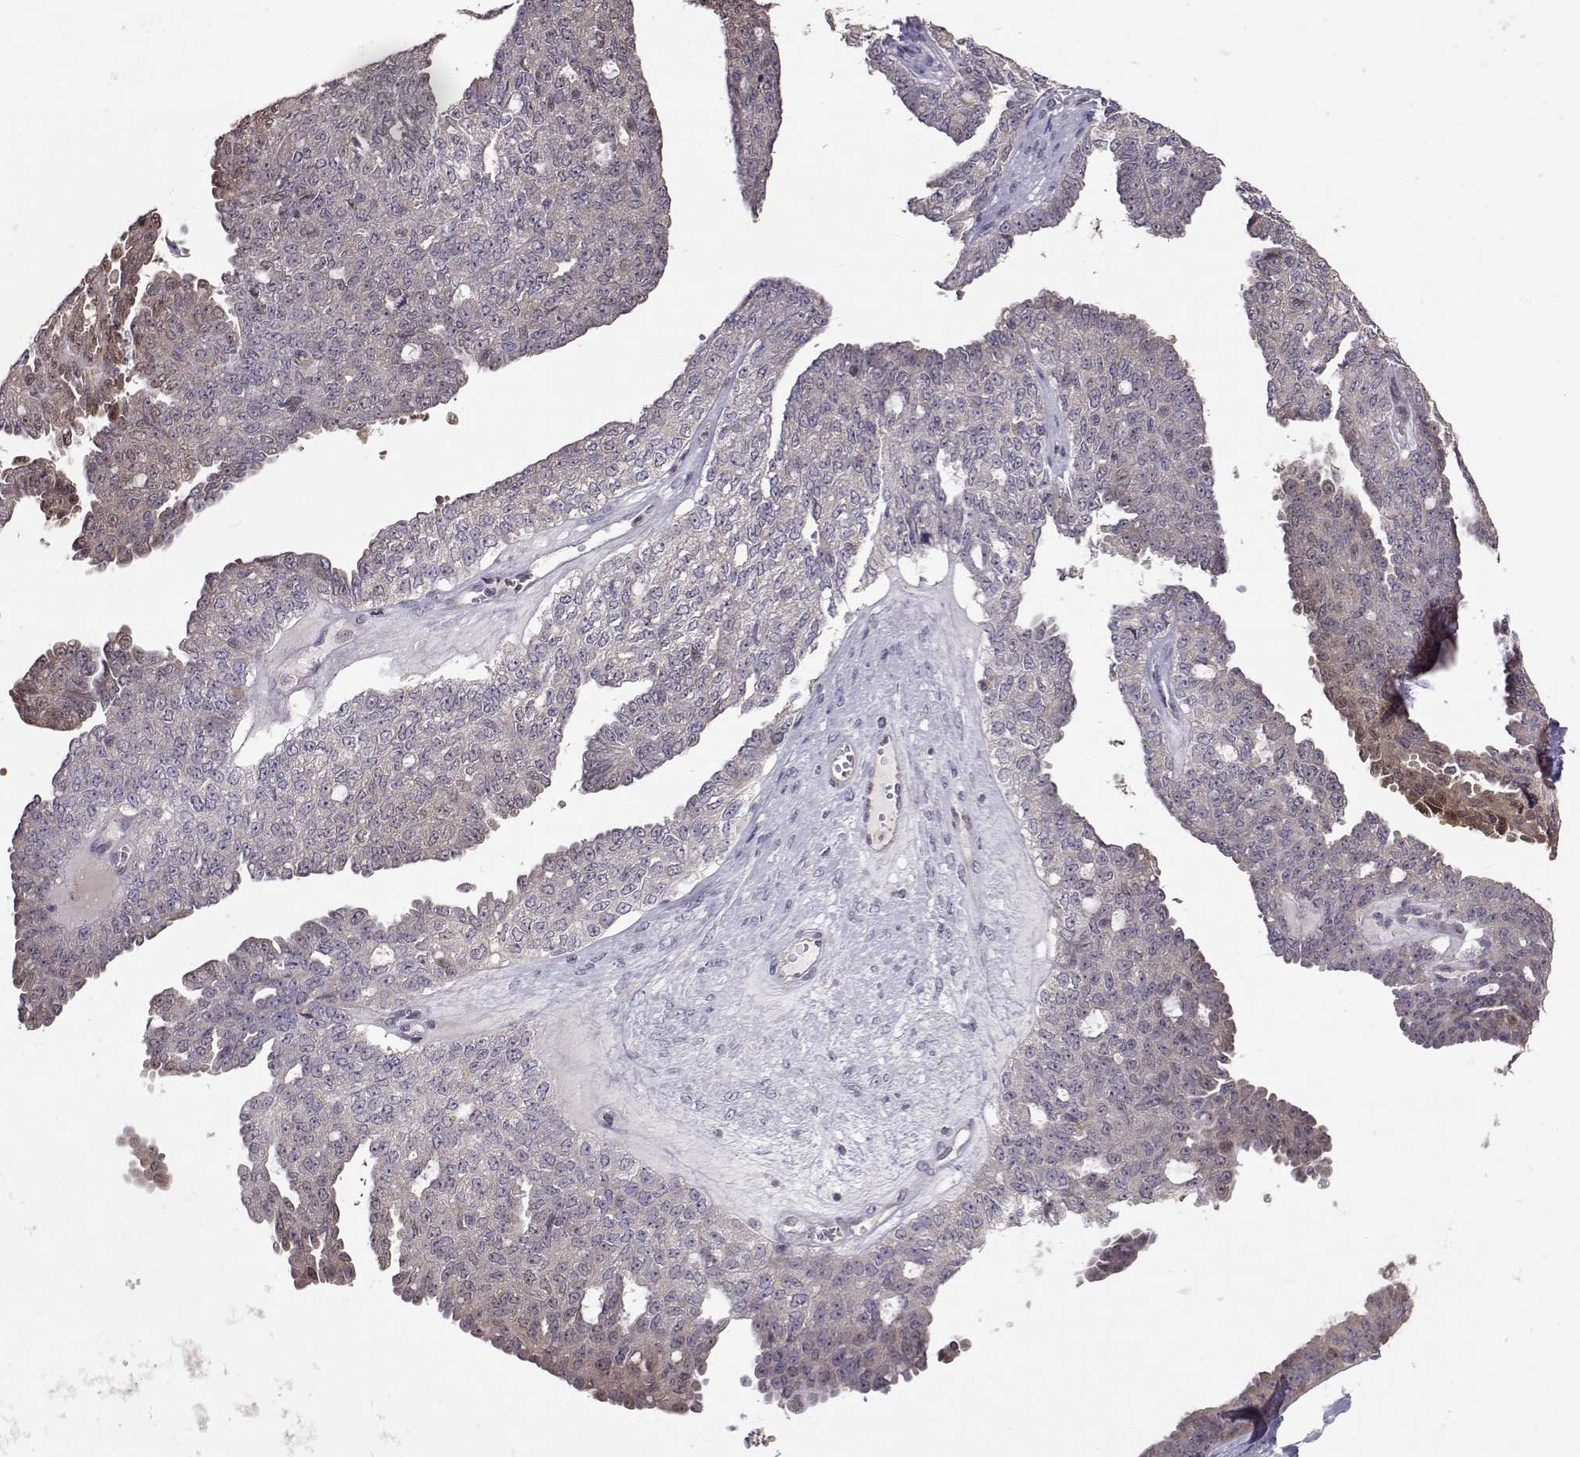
{"staining": {"intensity": "moderate", "quantity": "<25%", "location": "cytoplasmic/membranous"}, "tissue": "ovarian cancer", "cell_type": "Tumor cells", "image_type": "cancer", "snomed": [{"axis": "morphology", "description": "Cystadenocarcinoma, serous, NOS"}, {"axis": "topography", "description": "Ovary"}], "caption": "Tumor cells reveal low levels of moderate cytoplasmic/membranous positivity in approximately <25% of cells in human ovarian cancer.", "gene": "NCAM2", "patient": {"sex": "female", "age": 71}}